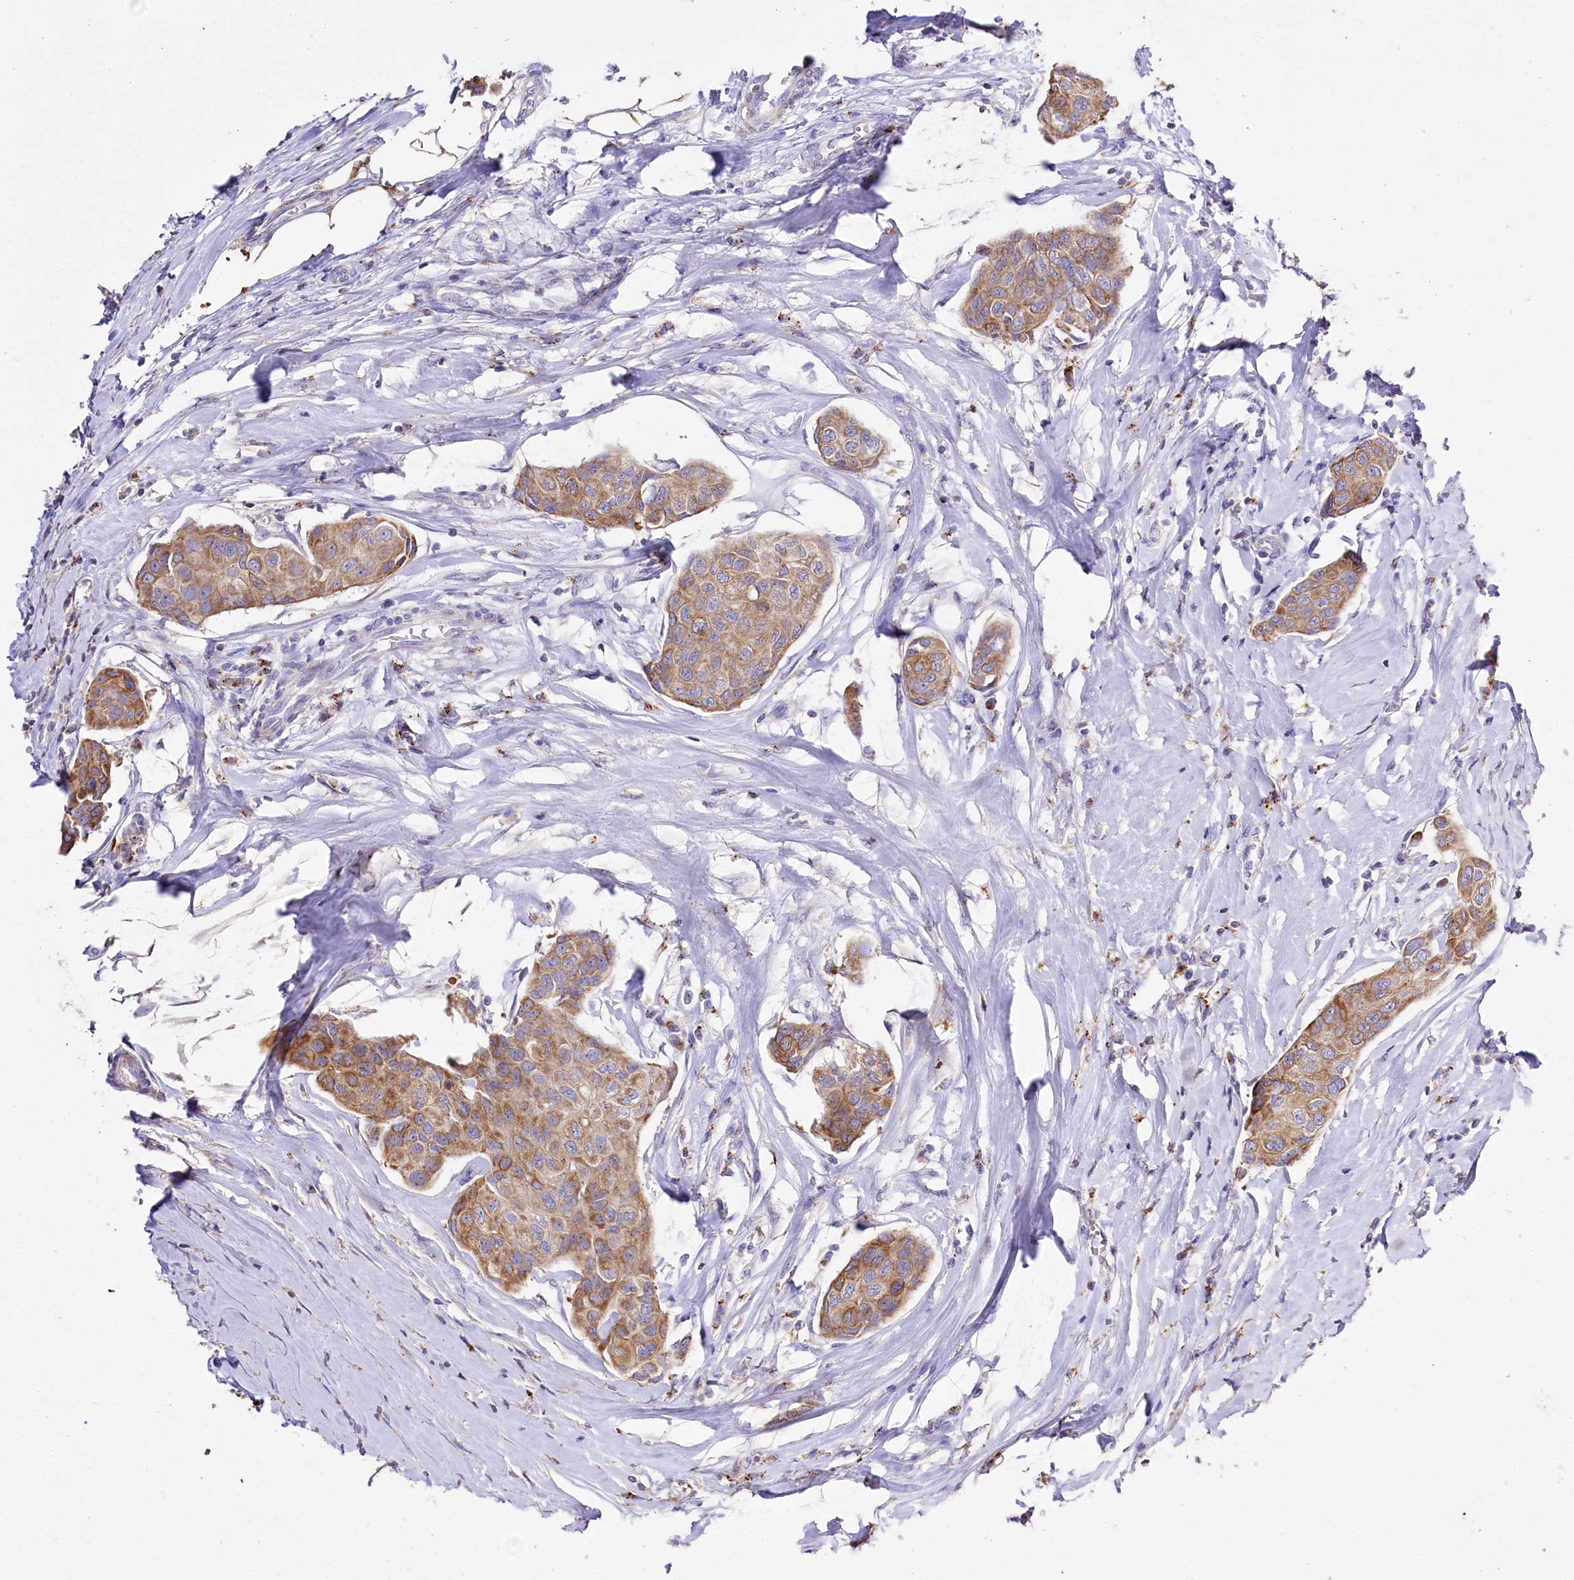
{"staining": {"intensity": "moderate", "quantity": ">75%", "location": "cytoplasmic/membranous"}, "tissue": "breast cancer", "cell_type": "Tumor cells", "image_type": "cancer", "snomed": [{"axis": "morphology", "description": "Duct carcinoma"}, {"axis": "topography", "description": "Breast"}], "caption": "There is medium levels of moderate cytoplasmic/membranous staining in tumor cells of infiltrating ductal carcinoma (breast), as demonstrated by immunohistochemical staining (brown color).", "gene": "PTER", "patient": {"sex": "female", "age": 80}}